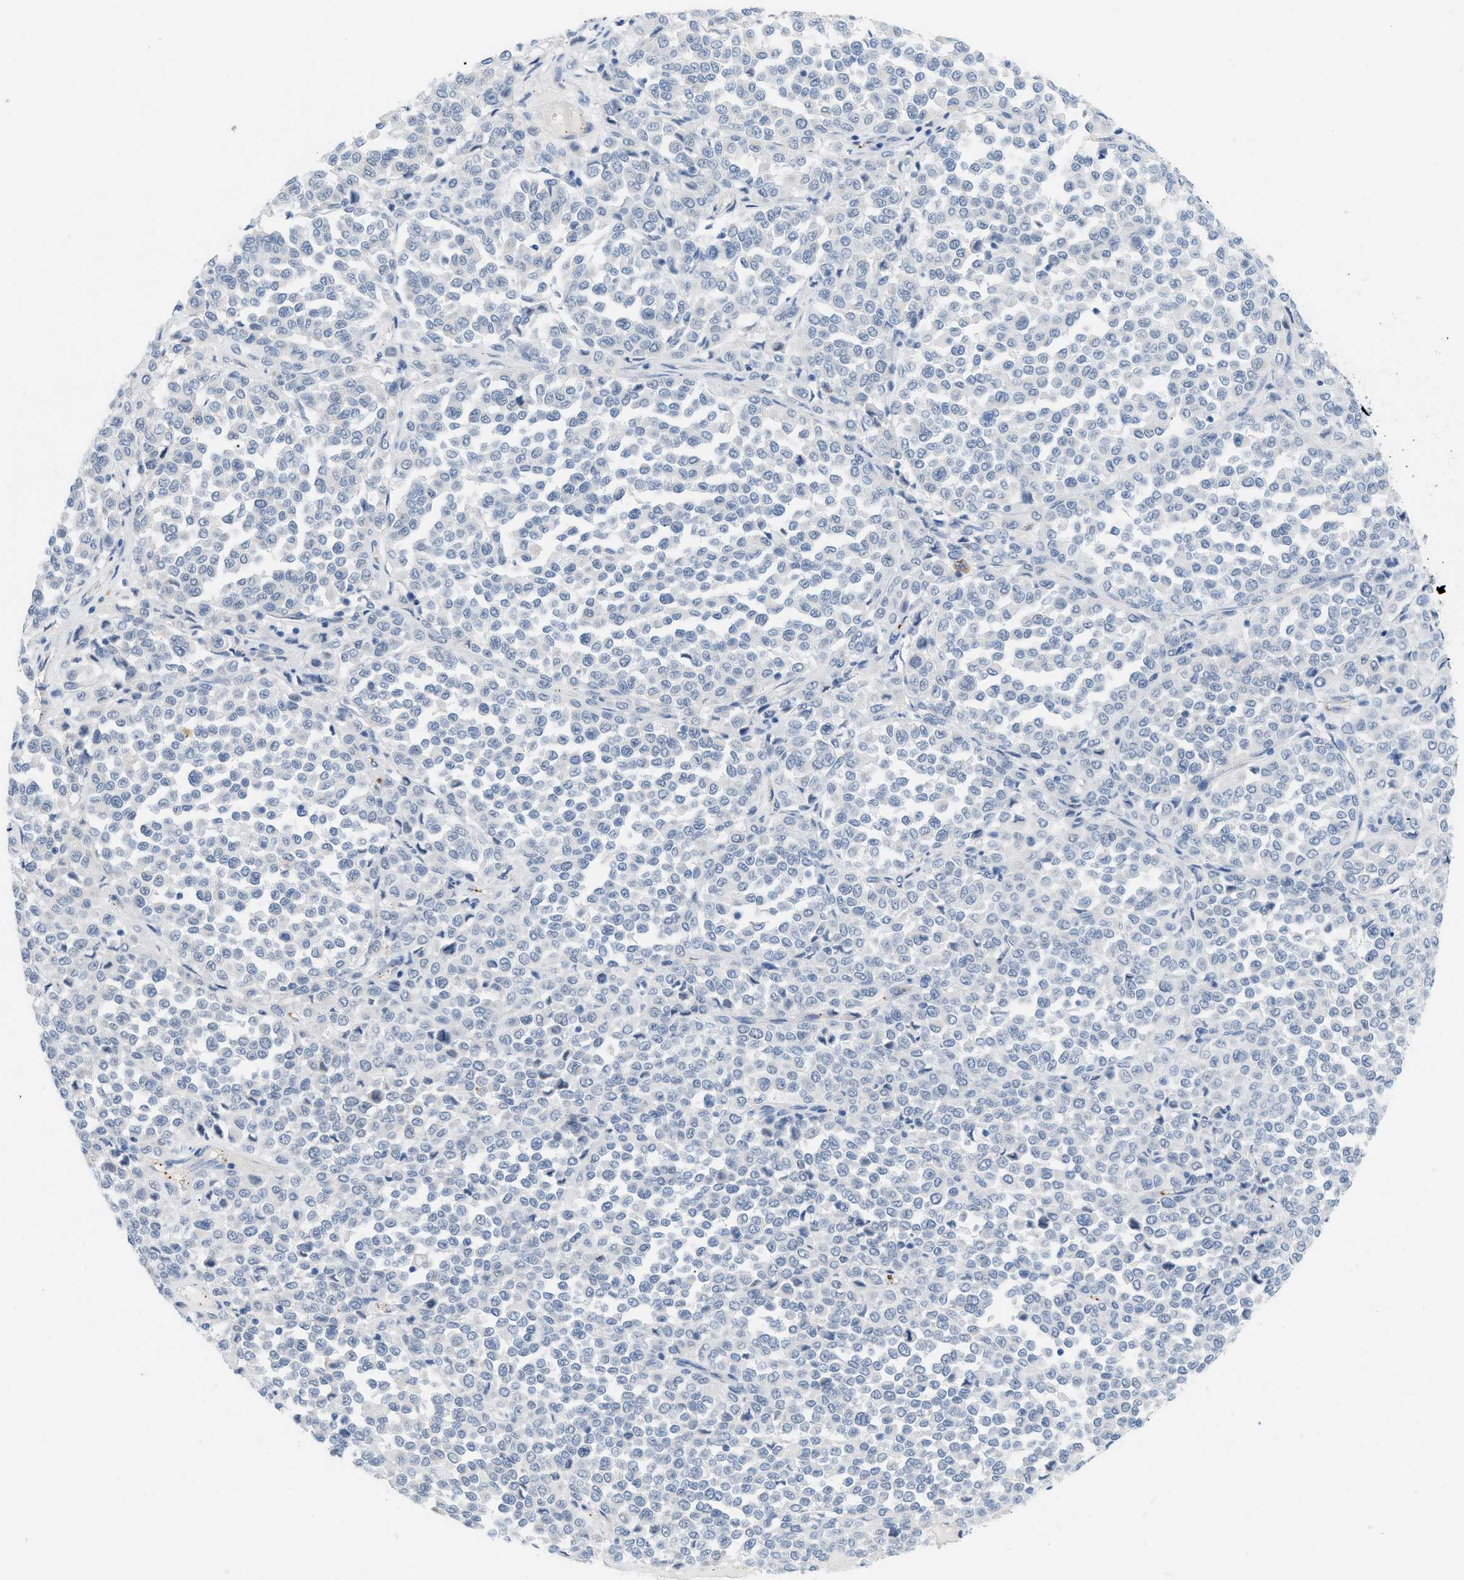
{"staining": {"intensity": "negative", "quantity": "none", "location": "none"}, "tissue": "melanoma", "cell_type": "Tumor cells", "image_type": "cancer", "snomed": [{"axis": "morphology", "description": "Malignant melanoma, Metastatic site"}, {"axis": "topography", "description": "Pancreas"}], "caption": "DAB (3,3'-diaminobenzidine) immunohistochemical staining of malignant melanoma (metastatic site) displays no significant staining in tumor cells. (Stains: DAB IHC with hematoxylin counter stain, Microscopy: brightfield microscopy at high magnification).", "gene": "HLTF", "patient": {"sex": "female", "age": 30}}